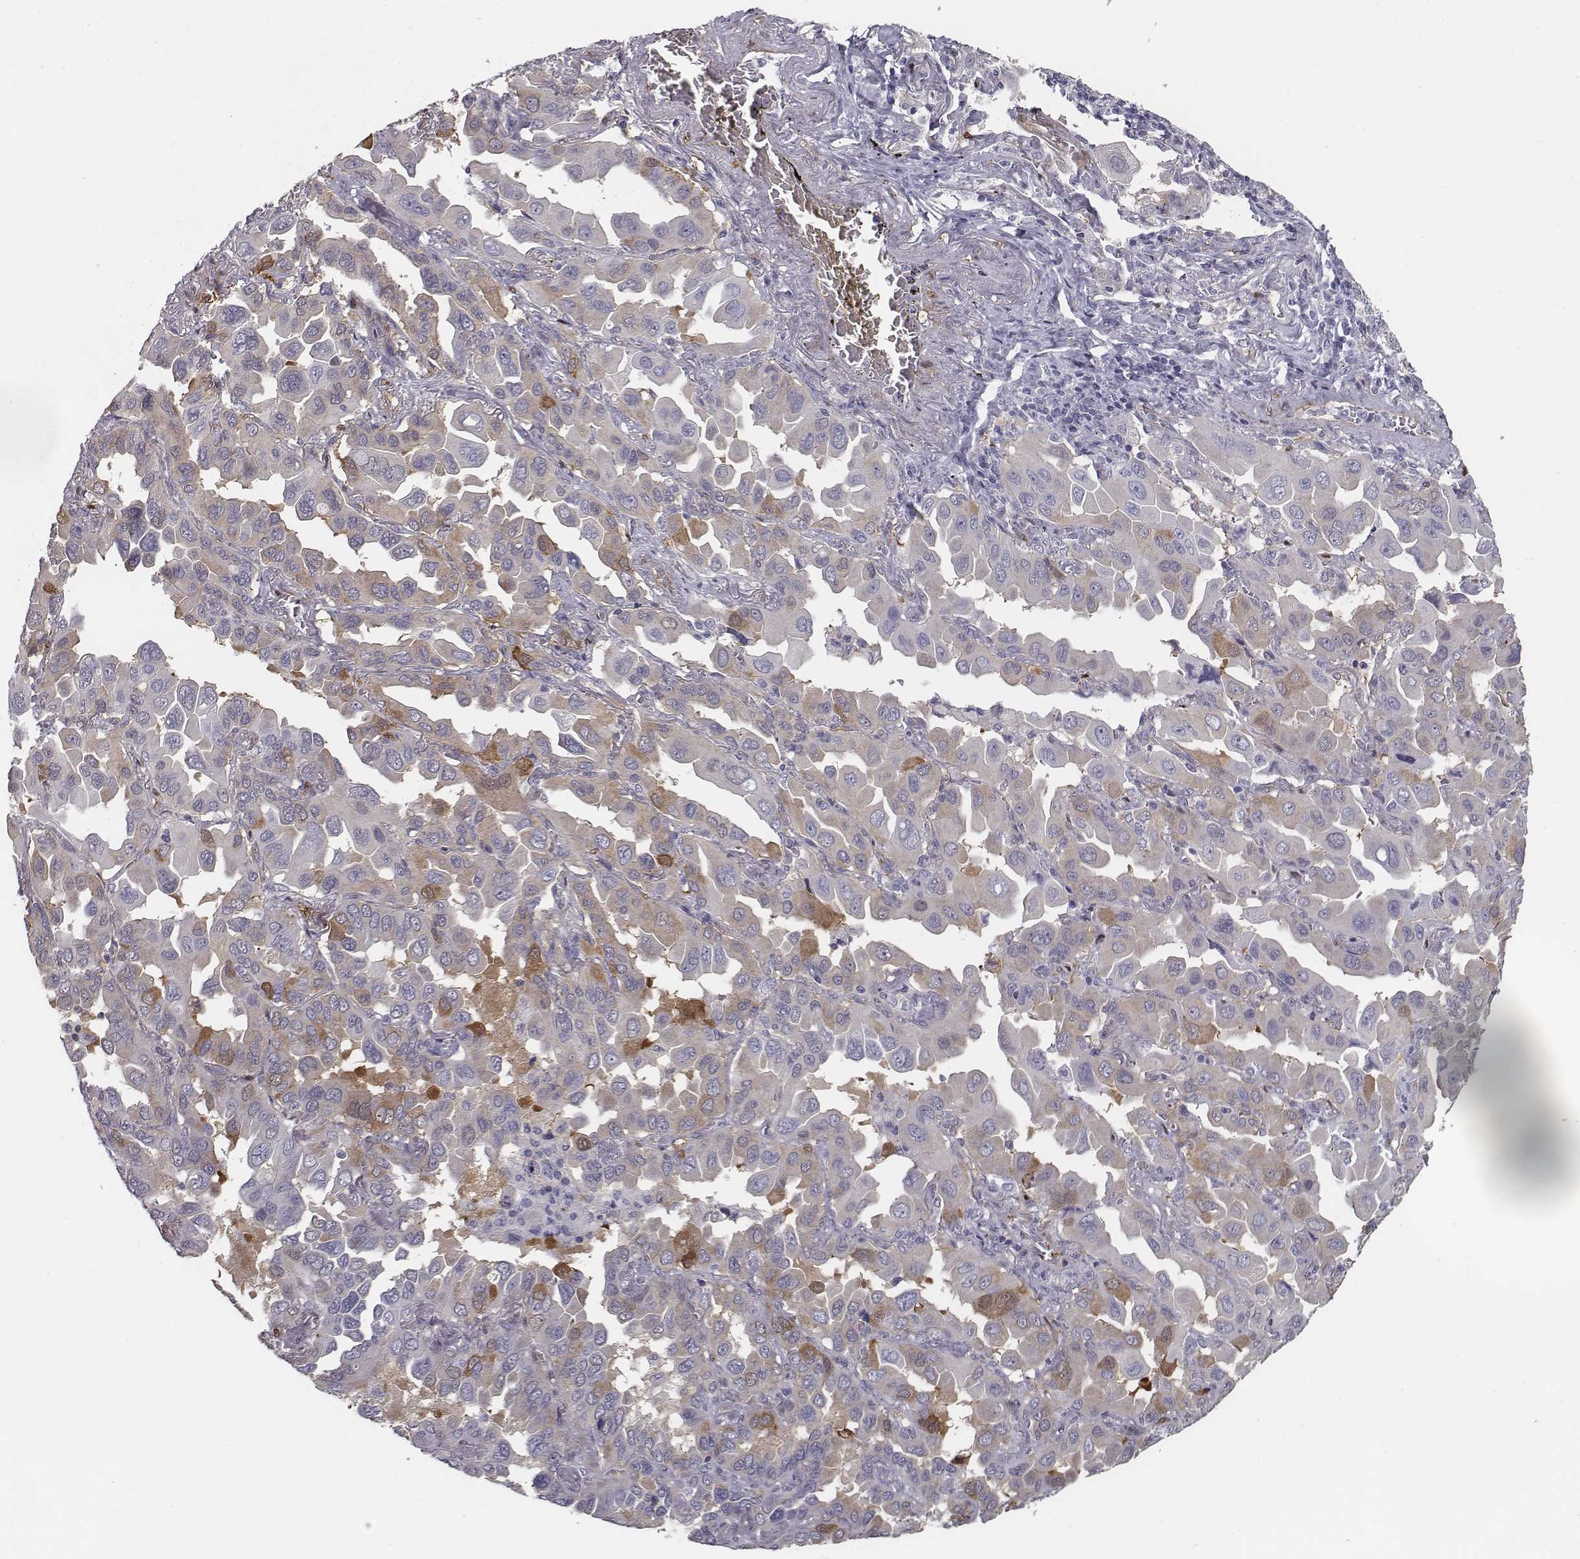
{"staining": {"intensity": "moderate", "quantity": "<25%", "location": "cytoplasmic/membranous"}, "tissue": "lung cancer", "cell_type": "Tumor cells", "image_type": "cancer", "snomed": [{"axis": "morphology", "description": "Adenocarcinoma, NOS"}, {"axis": "topography", "description": "Lung"}], "caption": "Brown immunohistochemical staining in adenocarcinoma (lung) displays moderate cytoplasmic/membranous staining in about <25% of tumor cells.", "gene": "ISYNA1", "patient": {"sex": "male", "age": 64}}